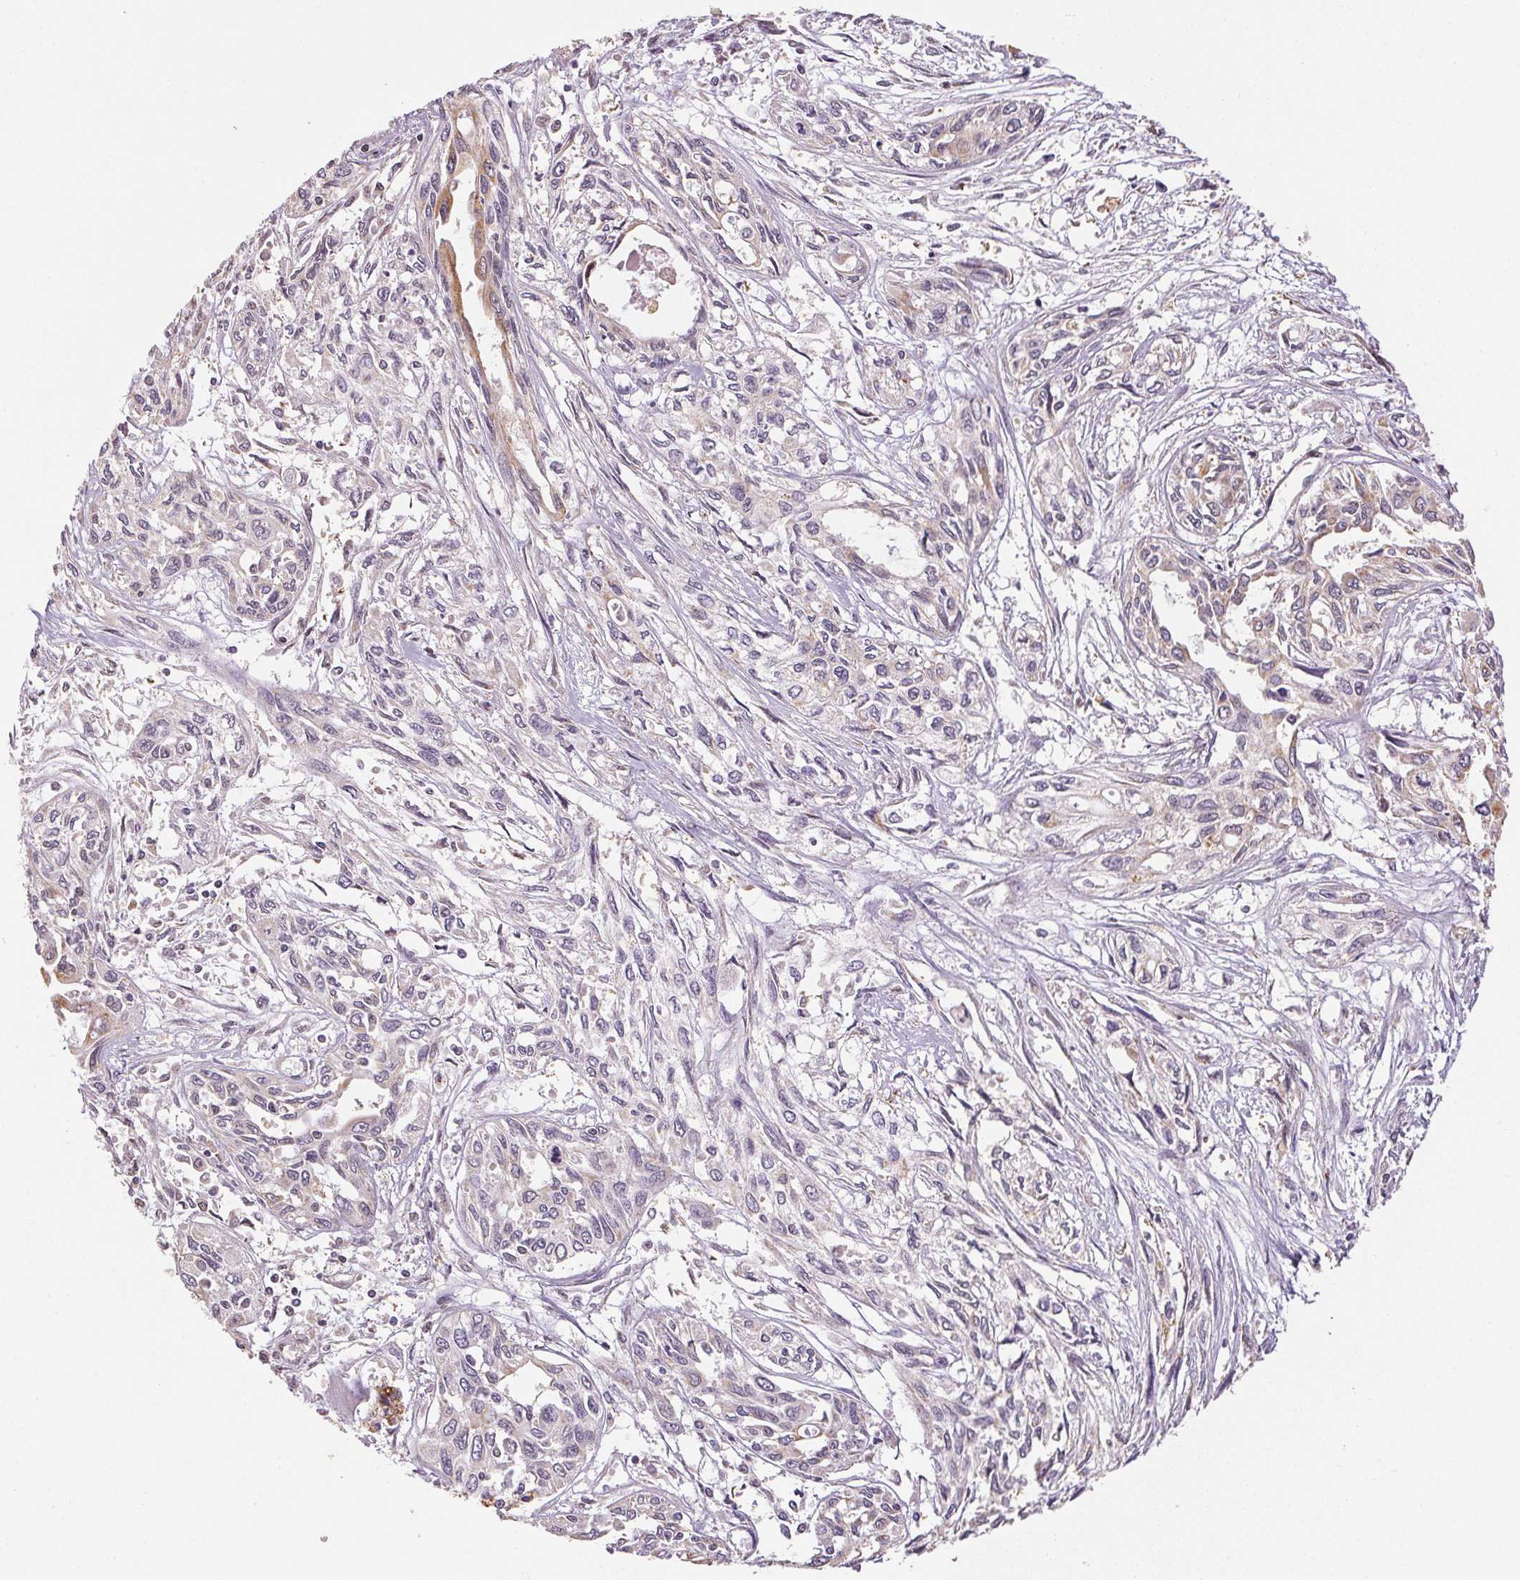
{"staining": {"intensity": "negative", "quantity": "none", "location": "none"}, "tissue": "pancreatic cancer", "cell_type": "Tumor cells", "image_type": "cancer", "snomed": [{"axis": "morphology", "description": "Adenocarcinoma, NOS"}, {"axis": "topography", "description": "Pancreas"}], "caption": "Immunohistochemistry photomicrograph of neoplastic tissue: pancreatic cancer (adenocarcinoma) stained with DAB (3,3'-diaminobenzidine) reveals no significant protein staining in tumor cells.", "gene": "SC5D", "patient": {"sex": "female", "age": 55}}